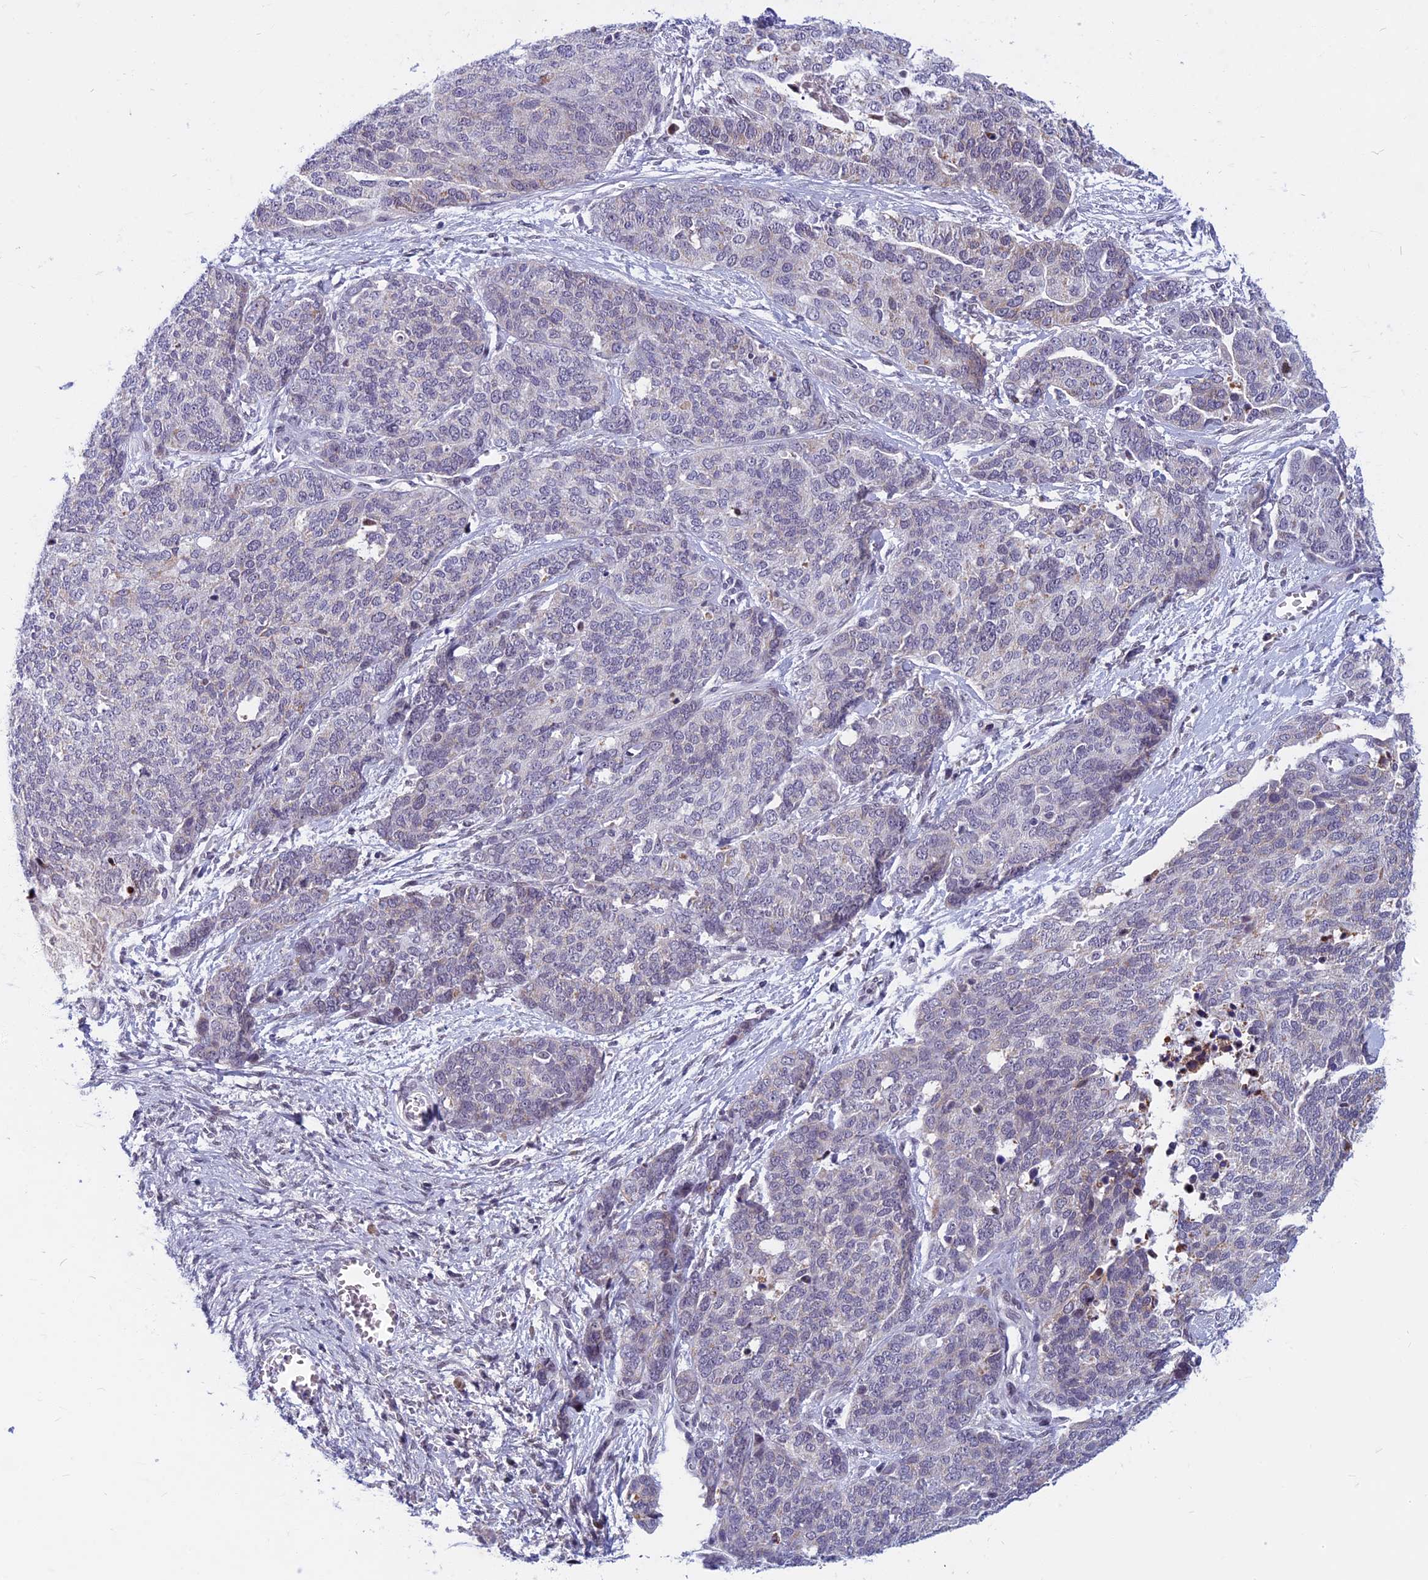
{"staining": {"intensity": "negative", "quantity": "none", "location": "none"}, "tissue": "ovarian cancer", "cell_type": "Tumor cells", "image_type": "cancer", "snomed": [{"axis": "morphology", "description": "Cystadenocarcinoma, serous, NOS"}, {"axis": "topography", "description": "Ovary"}], "caption": "This is a image of IHC staining of ovarian cancer, which shows no positivity in tumor cells. The staining was performed using DAB (3,3'-diaminobenzidine) to visualize the protein expression in brown, while the nuclei were stained in blue with hematoxylin (Magnification: 20x).", "gene": "CDC7", "patient": {"sex": "female", "age": 44}}